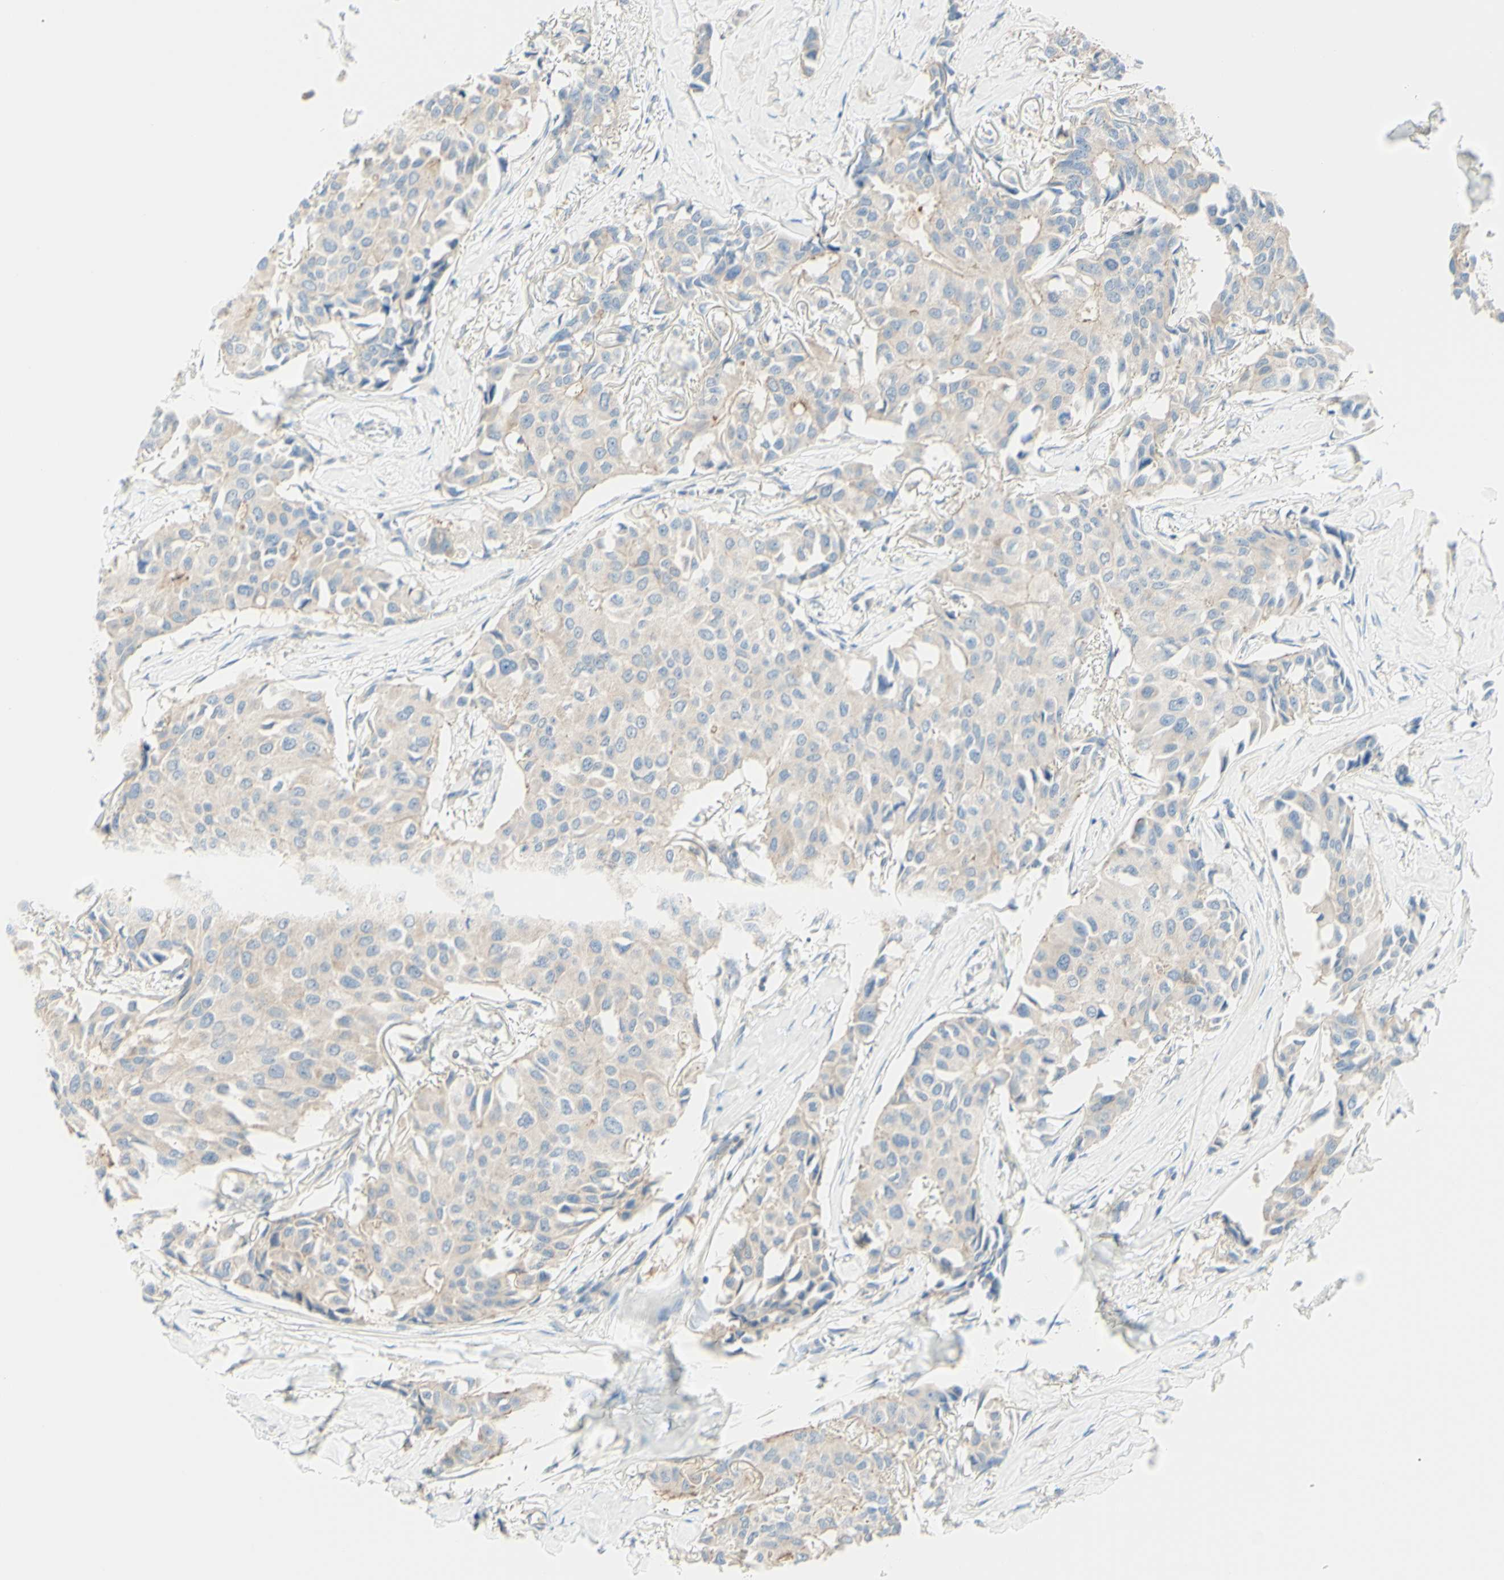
{"staining": {"intensity": "weak", "quantity": "<25%", "location": "cytoplasmic/membranous"}, "tissue": "breast cancer", "cell_type": "Tumor cells", "image_type": "cancer", "snomed": [{"axis": "morphology", "description": "Duct carcinoma"}, {"axis": "topography", "description": "Breast"}], "caption": "Immunohistochemistry (IHC) of human breast cancer (intraductal carcinoma) displays no expression in tumor cells.", "gene": "MTM1", "patient": {"sex": "female", "age": 80}}